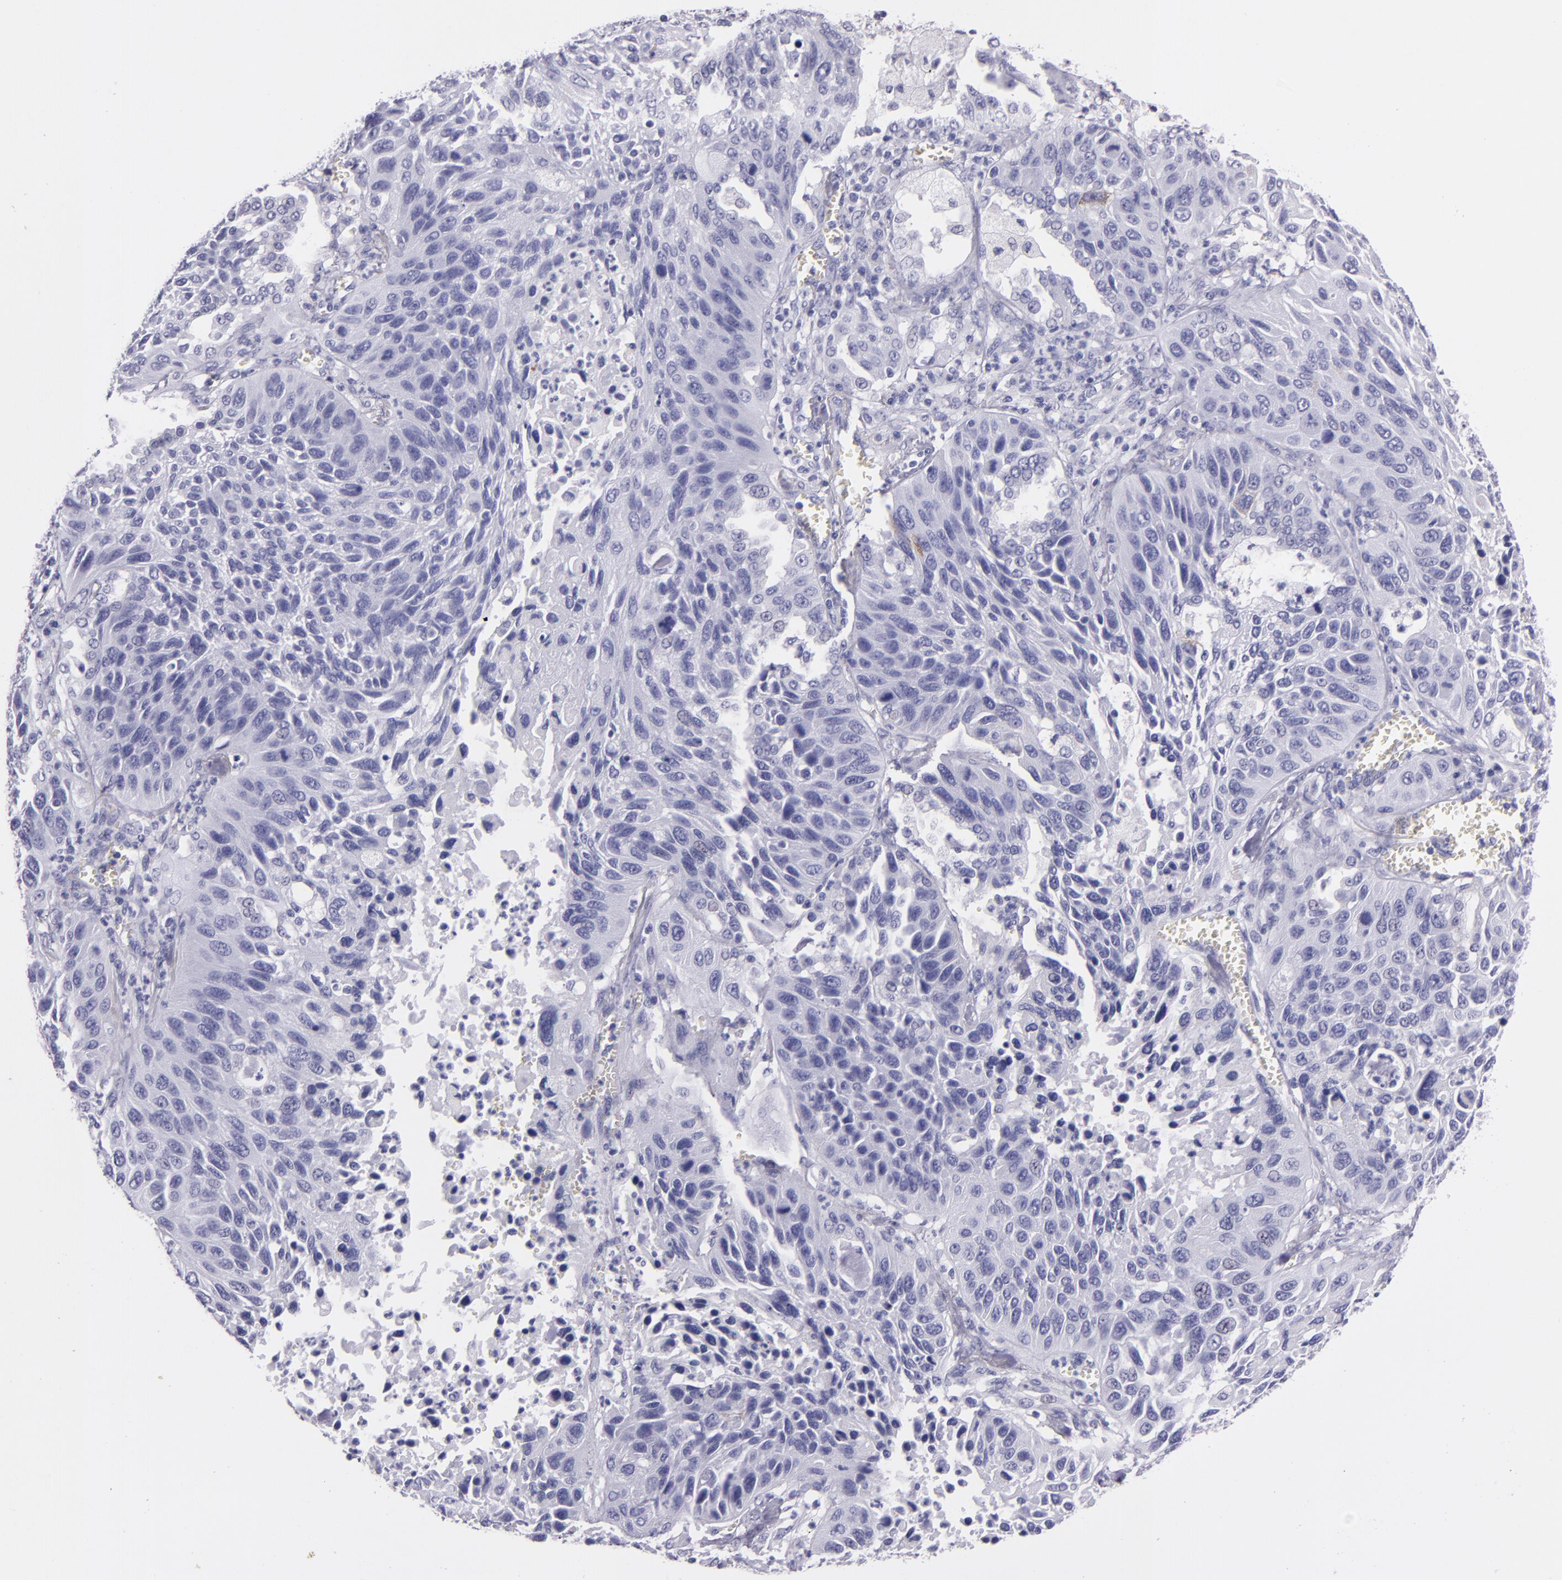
{"staining": {"intensity": "negative", "quantity": "none", "location": "none"}, "tissue": "lung cancer", "cell_type": "Tumor cells", "image_type": "cancer", "snomed": [{"axis": "morphology", "description": "Squamous cell carcinoma, NOS"}, {"axis": "topography", "description": "Lung"}], "caption": "Micrograph shows no significant protein positivity in tumor cells of lung cancer.", "gene": "MUC5AC", "patient": {"sex": "female", "age": 76}}